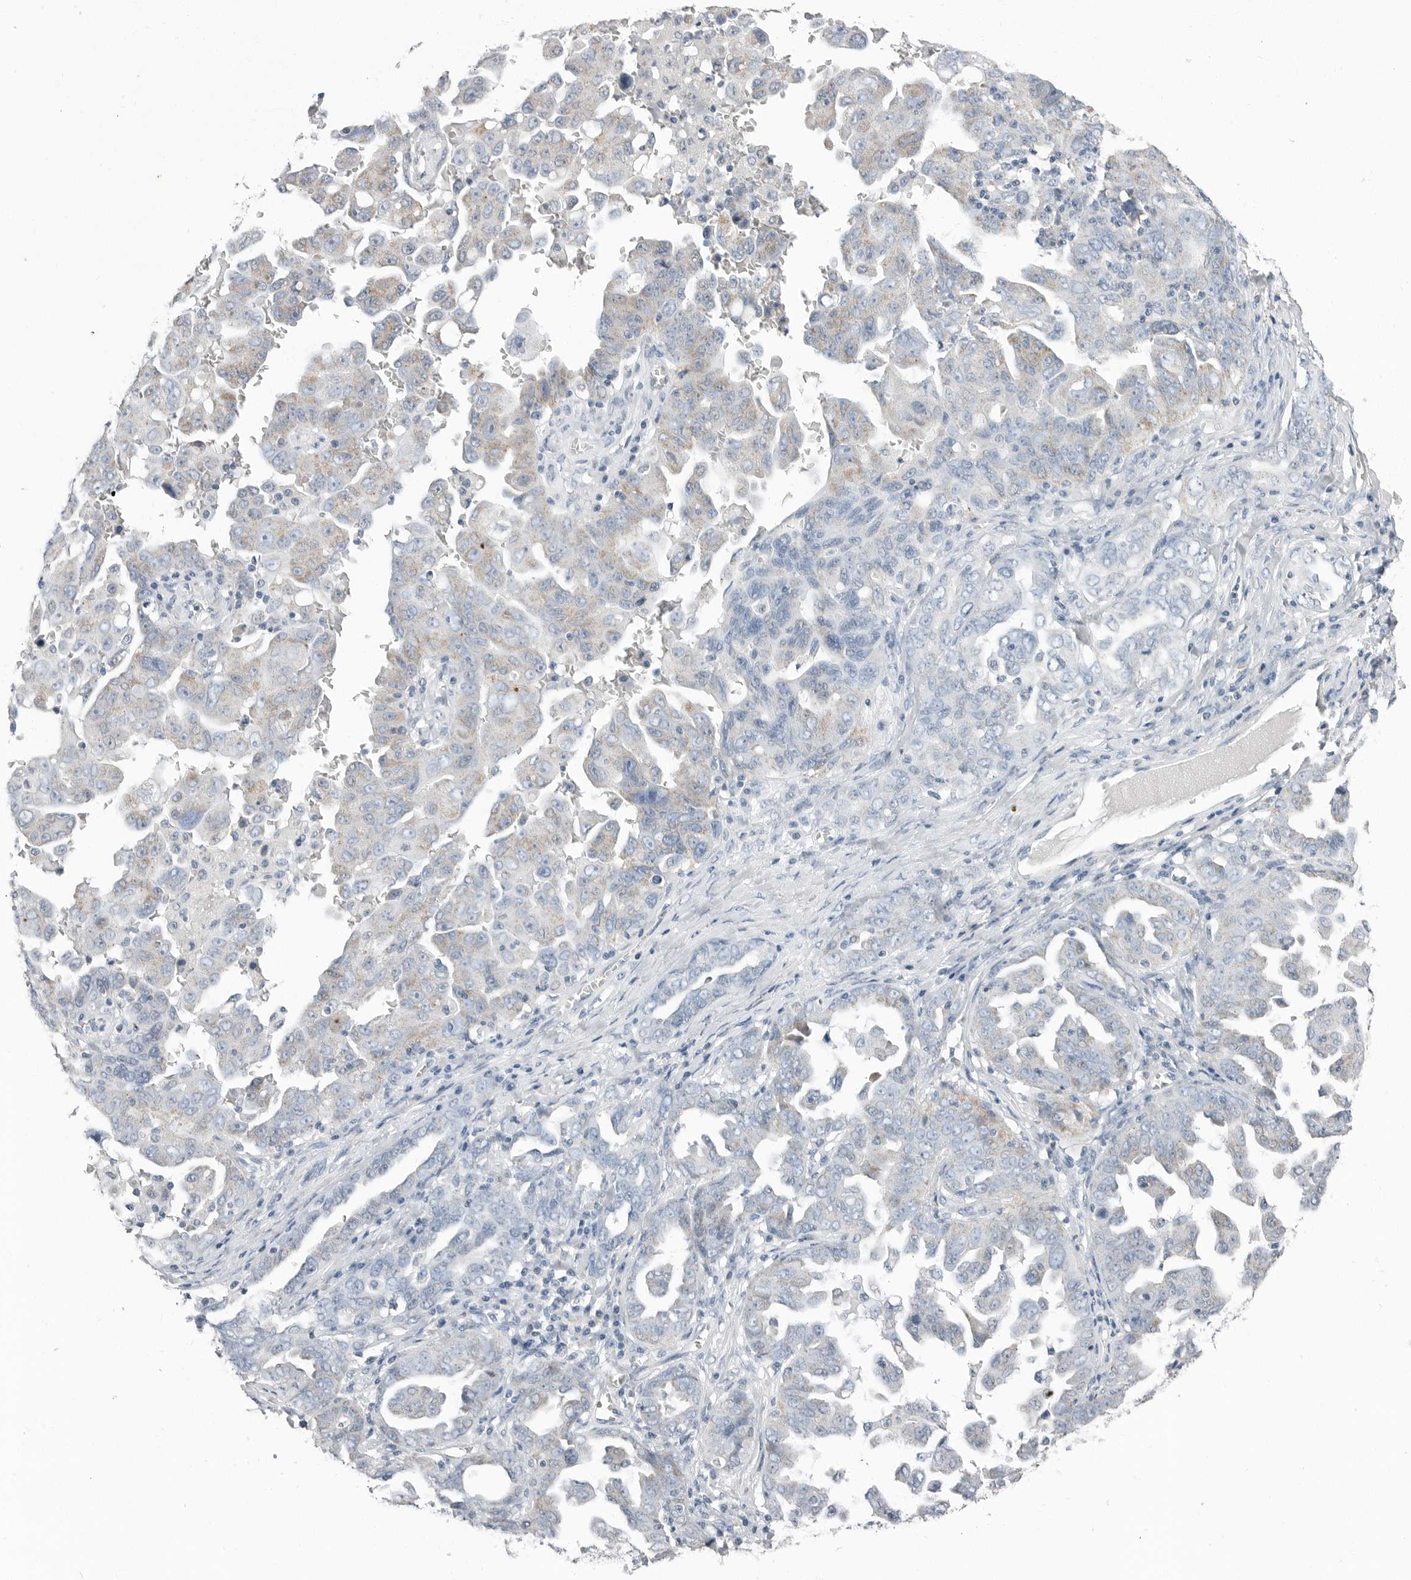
{"staining": {"intensity": "negative", "quantity": "none", "location": "none"}, "tissue": "ovarian cancer", "cell_type": "Tumor cells", "image_type": "cancer", "snomed": [{"axis": "morphology", "description": "Carcinoma, endometroid"}, {"axis": "topography", "description": "Ovary"}], "caption": "Tumor cells are negative for protein expression in human endometroid carcinoma (ovarian).", "gene": "PLN", "patient": {"sex": "female", "age": 62}}